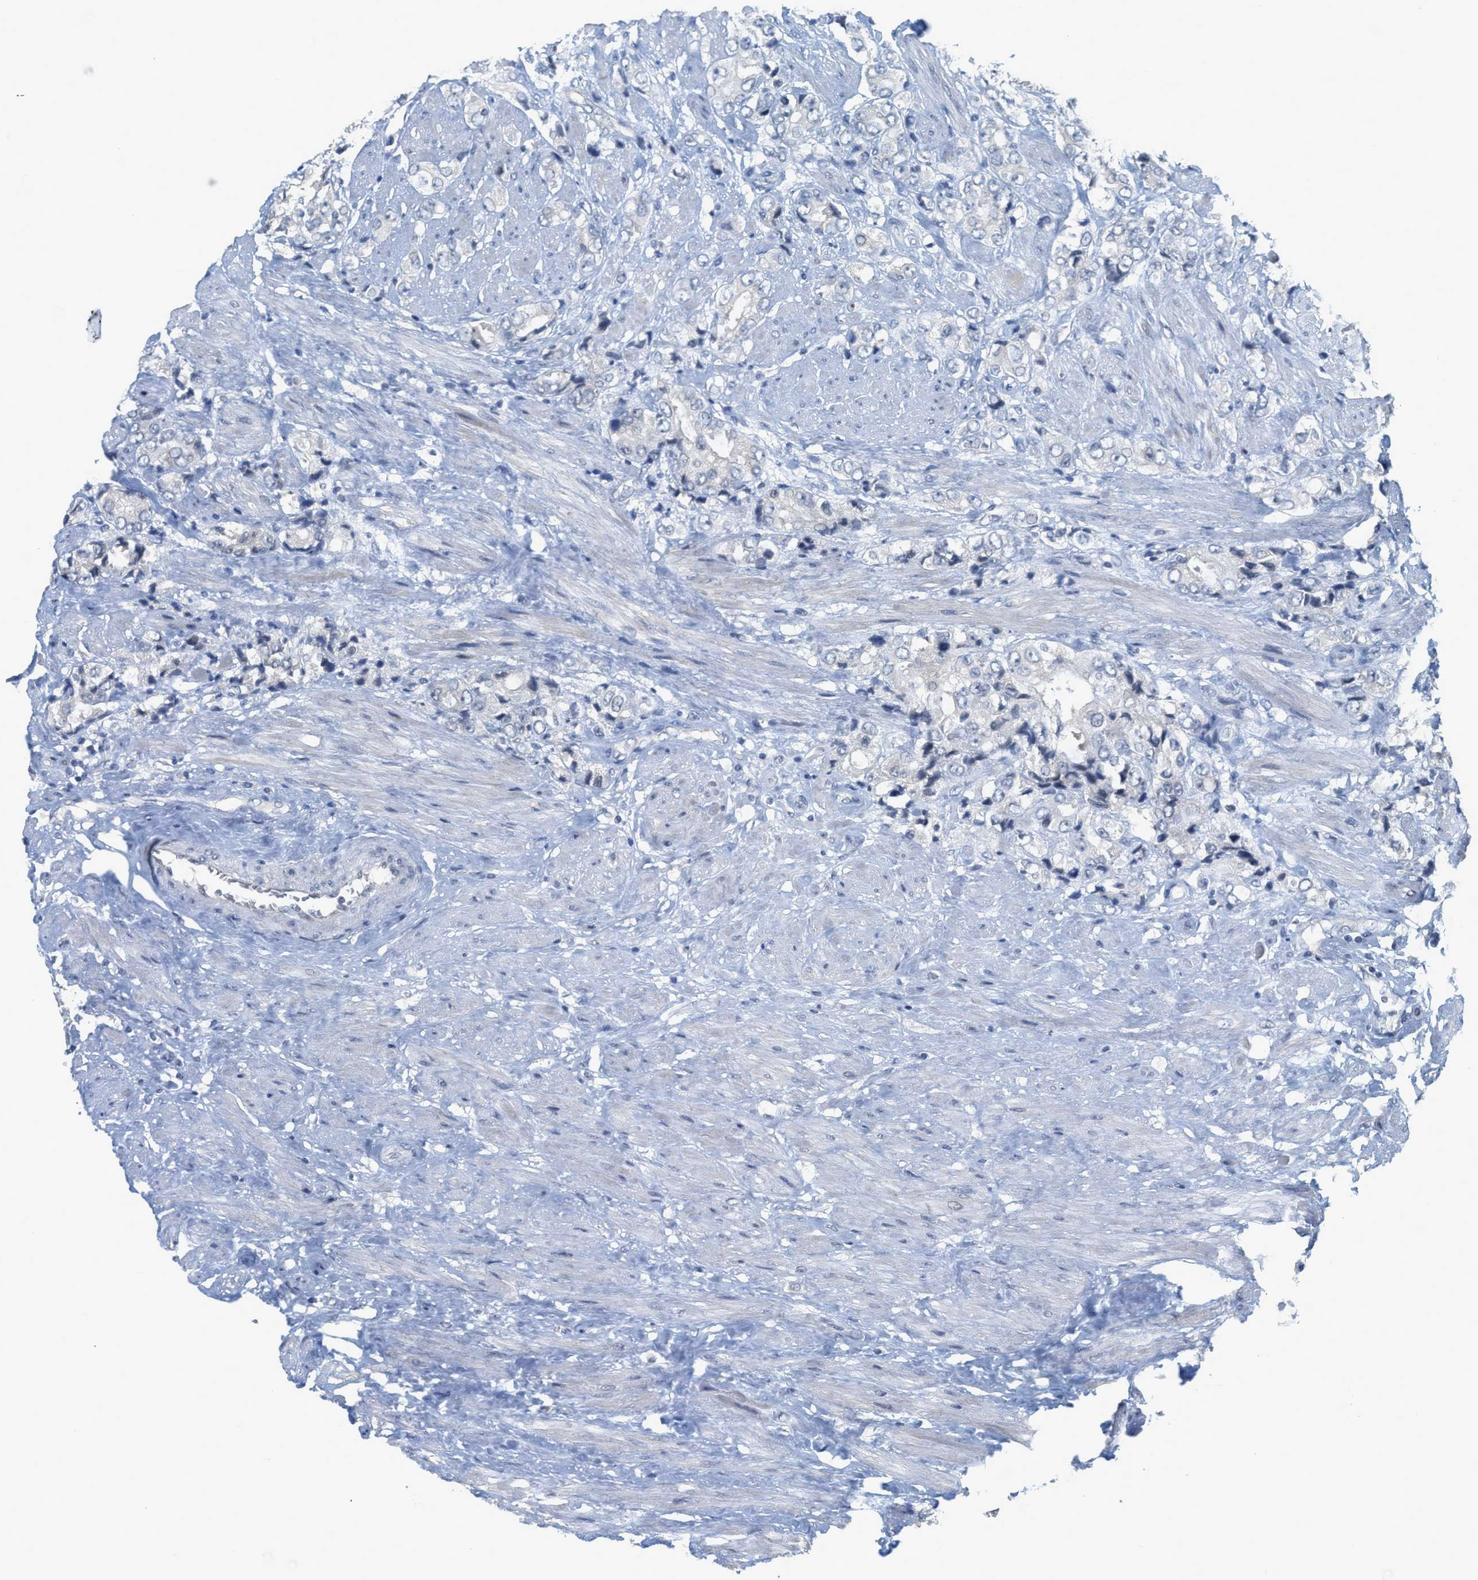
{"staining": {"intensity": "negative", "quantity": "none", "location": "none"}, "tissue": "prostate cancer", "cell_type": "Tumor cells", "image_type": "cancer", "snomed": [{"axis": "morphology", "description": "Adenocarcinoma, High grade"}, {"axis": "topography", "description": "Prostate"}], "caption": "The histopathology image exhibits no significant positivity in tumor cells of prostate cancer (adenocarcinoma (high-grade)).", "gene": "TNFAIP1", "patient": {"sex": "male", "age": 61}}